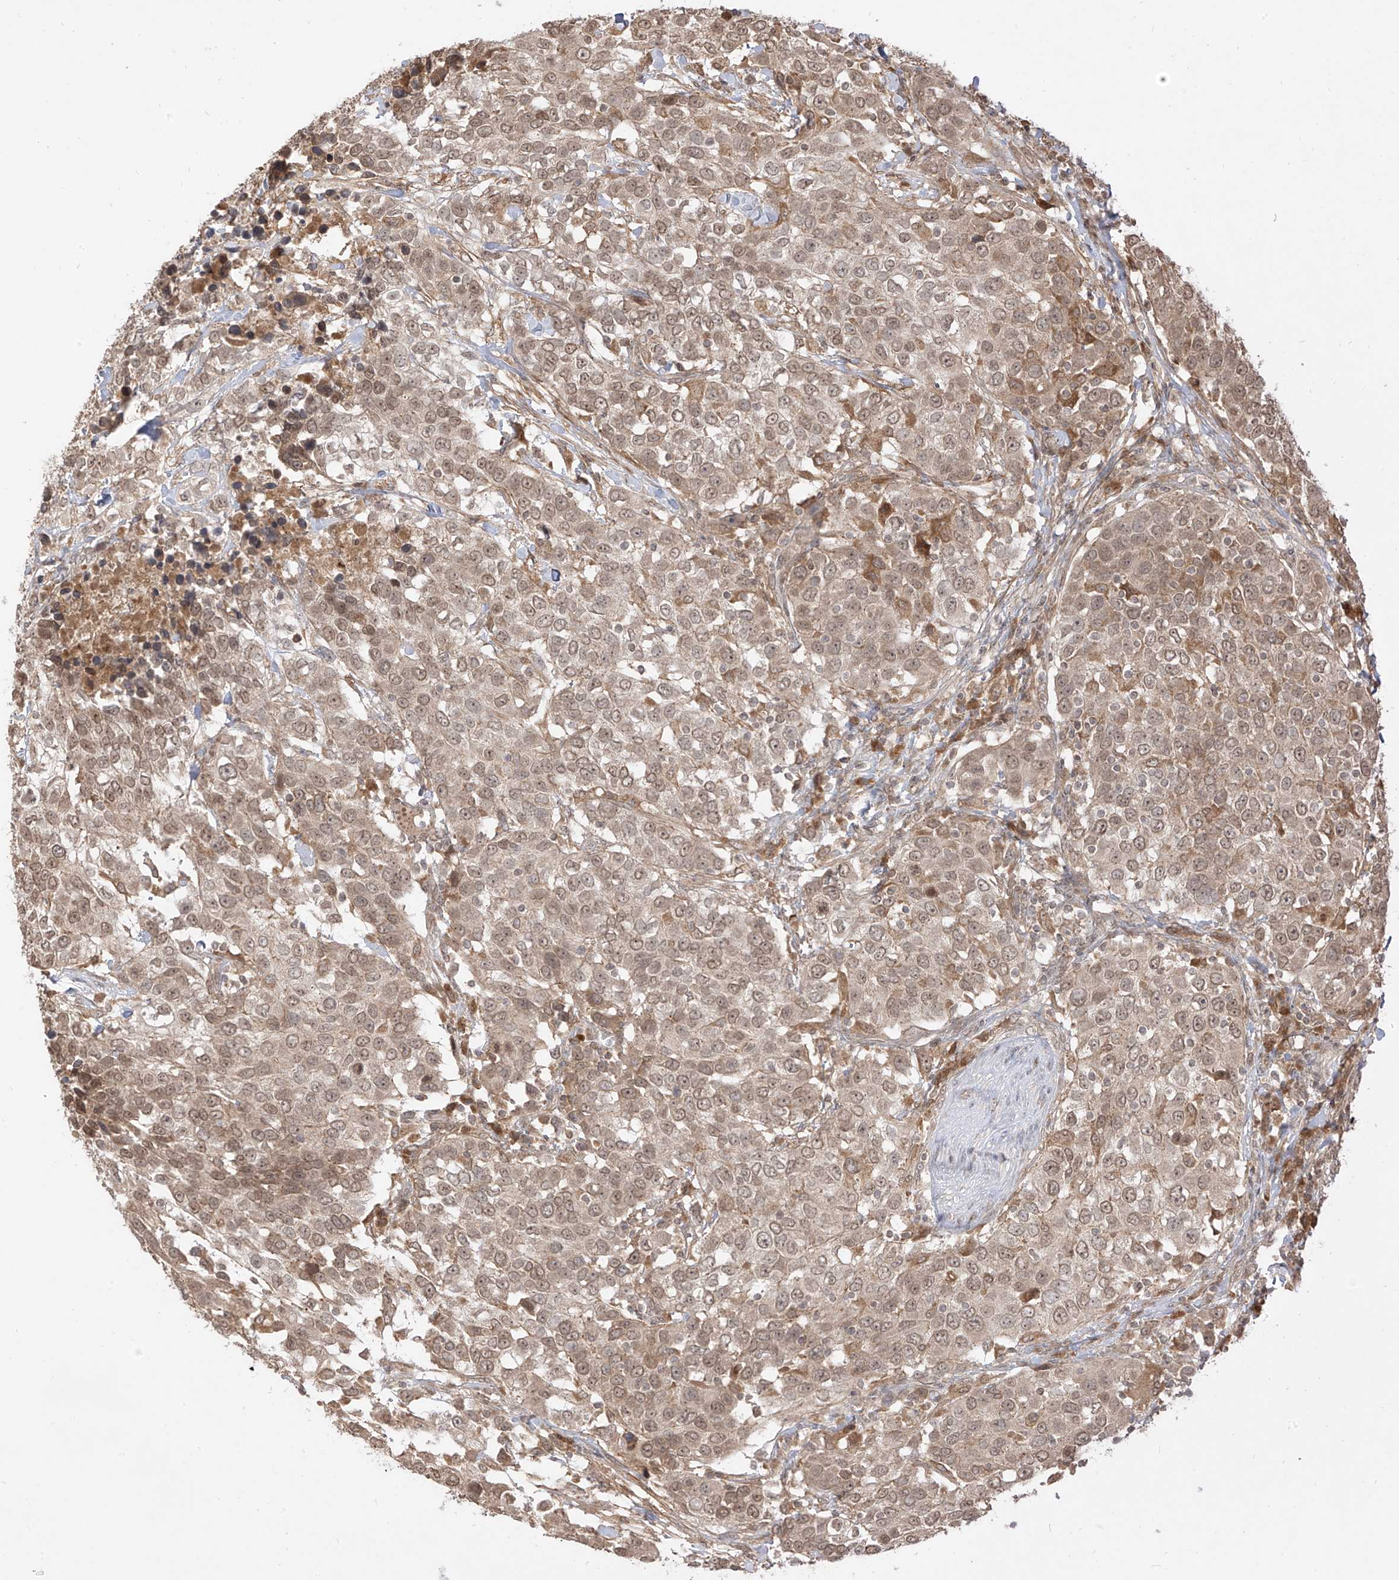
{"staining": {"intensity": "moderate", "quantity": ">75%", "location": "cytoplasmic/membranous,nuclear"}, "tissue": "urothelial cancer", "cell_type": "Tumor cells", "image_type": "cancer", "snomed": [{"axis": "morphology", "description": "Urothelial carcinoma, High grade"}, {"axis": "topography", "description": "Urinary bladder"}], "caption": "Immunohistochemistry photomicrograph of neoplastic tissue: human urothelial carcinoma (high-grade) stained using IHC reveals medium levels of moderate protein expression localized specifically in the cytoplasmic/membranous and nuclear of tumor cells, appearing as a cytoplasmic/membranous and nuclear brown color.", "gene": "LCOR", "patient": {"sex": "female", "age": 80}}